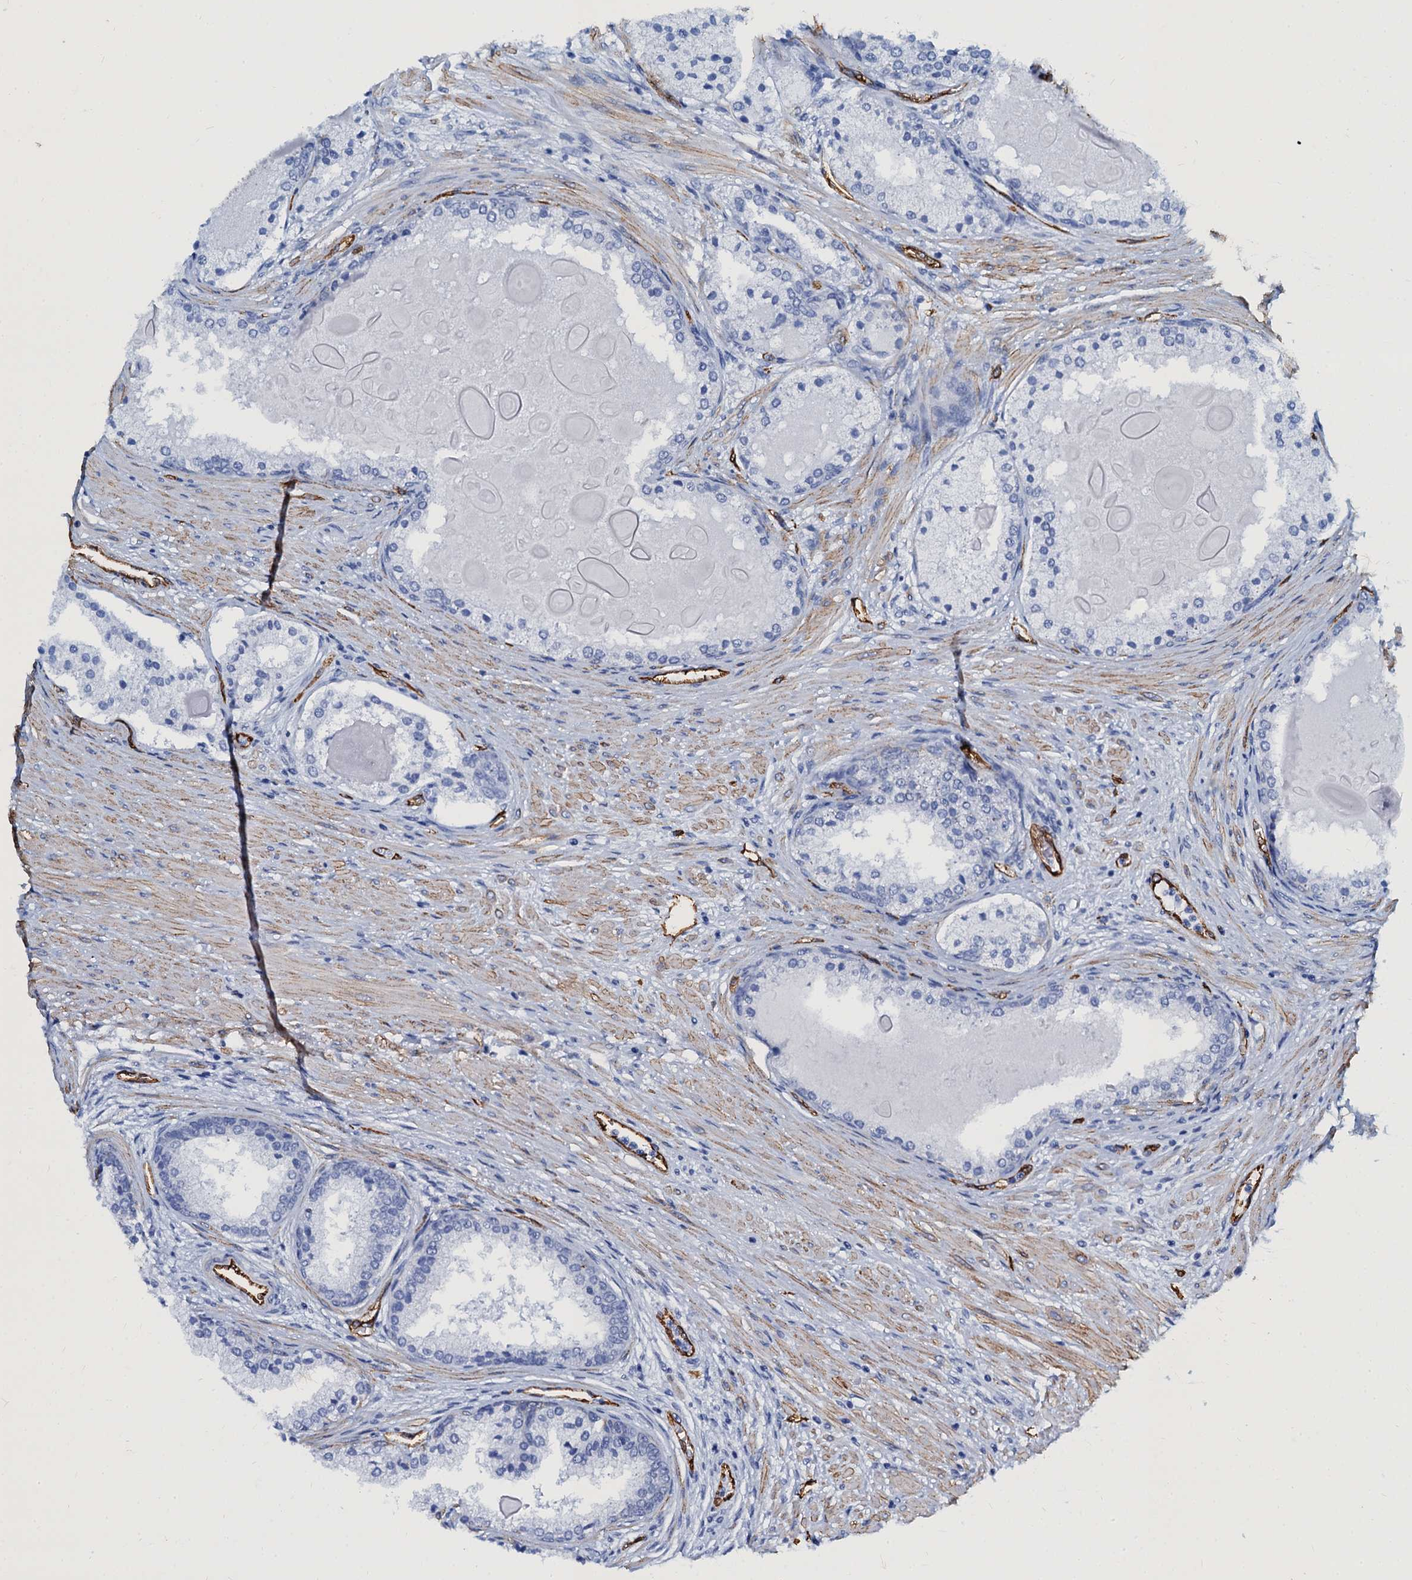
{"staining": {"intensity": "negative", "quantity": "none", "location": "none"}, "tissue": "prostate cancer", "cell_type": "Tumor cells", "image_type": "cancer", "snomed": [{"axis": "morphology", "description": "Adenocarcinoma, Low grade"}, {"axis": "topography", "description": "Prostate"}], "caption": "High power microscopy image of an immunohistochemistry (IHC) image of prostate cancer (adenocarcinoma (low-grade)), revealing no significant expression in tumor cells. (Brightfield microscopy of DAB IHC at high magnification).", "gene": "CAVIN2", "patient": {"sex": "male", "age": 59}}